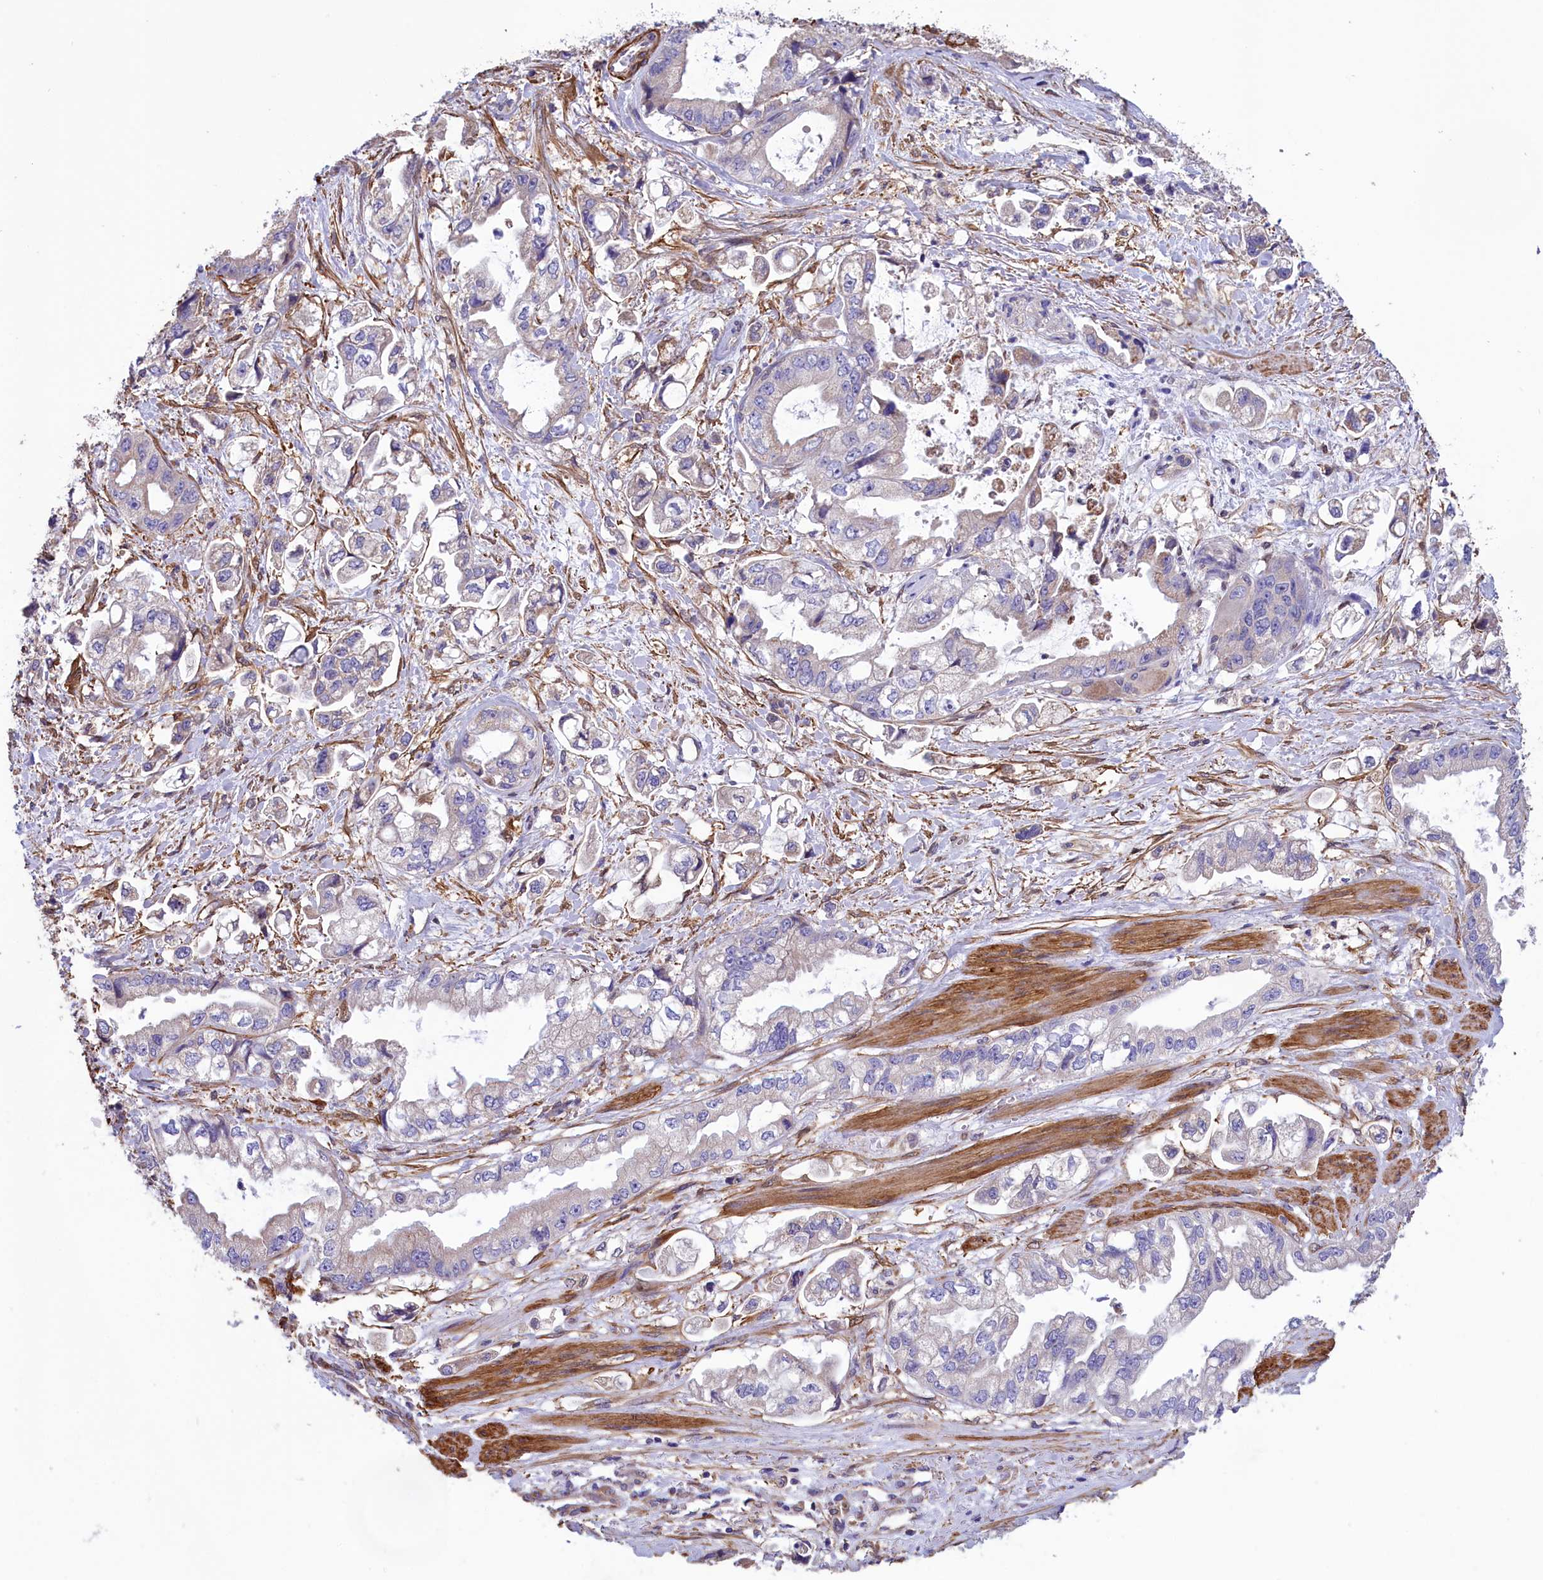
{"staining": {"intensity": "negative", "quantity": "none", "location": "none"}, "tissue": "stomach cancer", "cell_type": "Tumor cells", "image_type": "cancer", "snomed": [{"axis": "morphology", "description": "Adenocarcinoma, NOS"}, {"axis": "topography", "description": "Stomach"}], "caption": "This image is of adenocarcinoma (stomach) stained with IHC to label a protein in brown with the nuclei are counter-stained blue. There is no positivity in tumor cells.", "gene": "AMDHD2", "patient": {"sex": "male", "age": 62}}